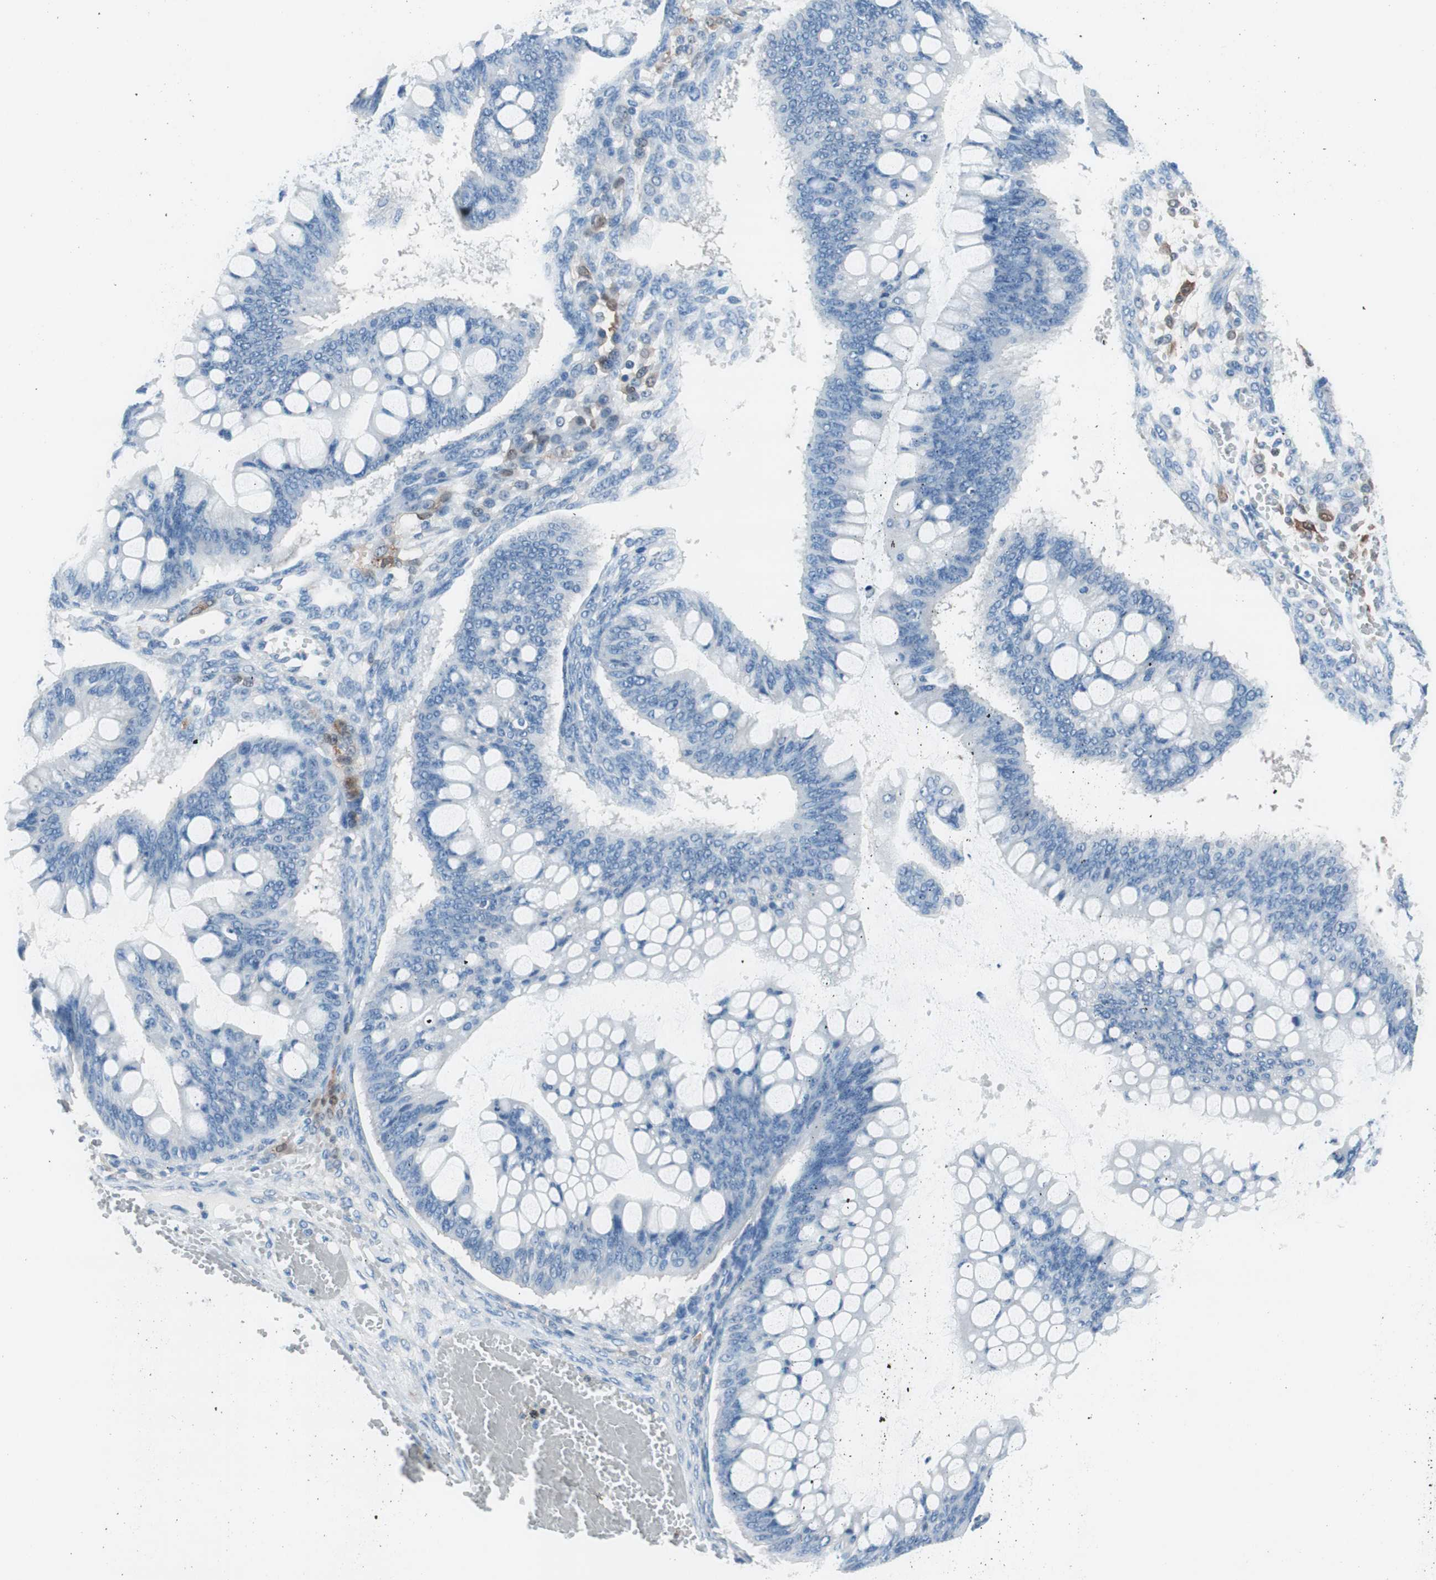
{"staining": {"intensity": "negative", "quantity": "none", "location": "none"}, "tissue": "ovarian cancer", "cell_type": "Tumor cells", "image_type": "cancer", "snomed": [{"axis": "morphology", "description": "Cystadenocarcinoma, mucinous, NOS"}, {"axis": "topography", "description": "Ovary"}], "caption": "Immunohistochemistry (IHC) histopathology image of neoplastic tissue: human ovarian cancer stained with DAB demonstrates no significant protein expression in tumor cells.", "gene": "EVA1A", "patient": {"sex": "female", "age": 73}}